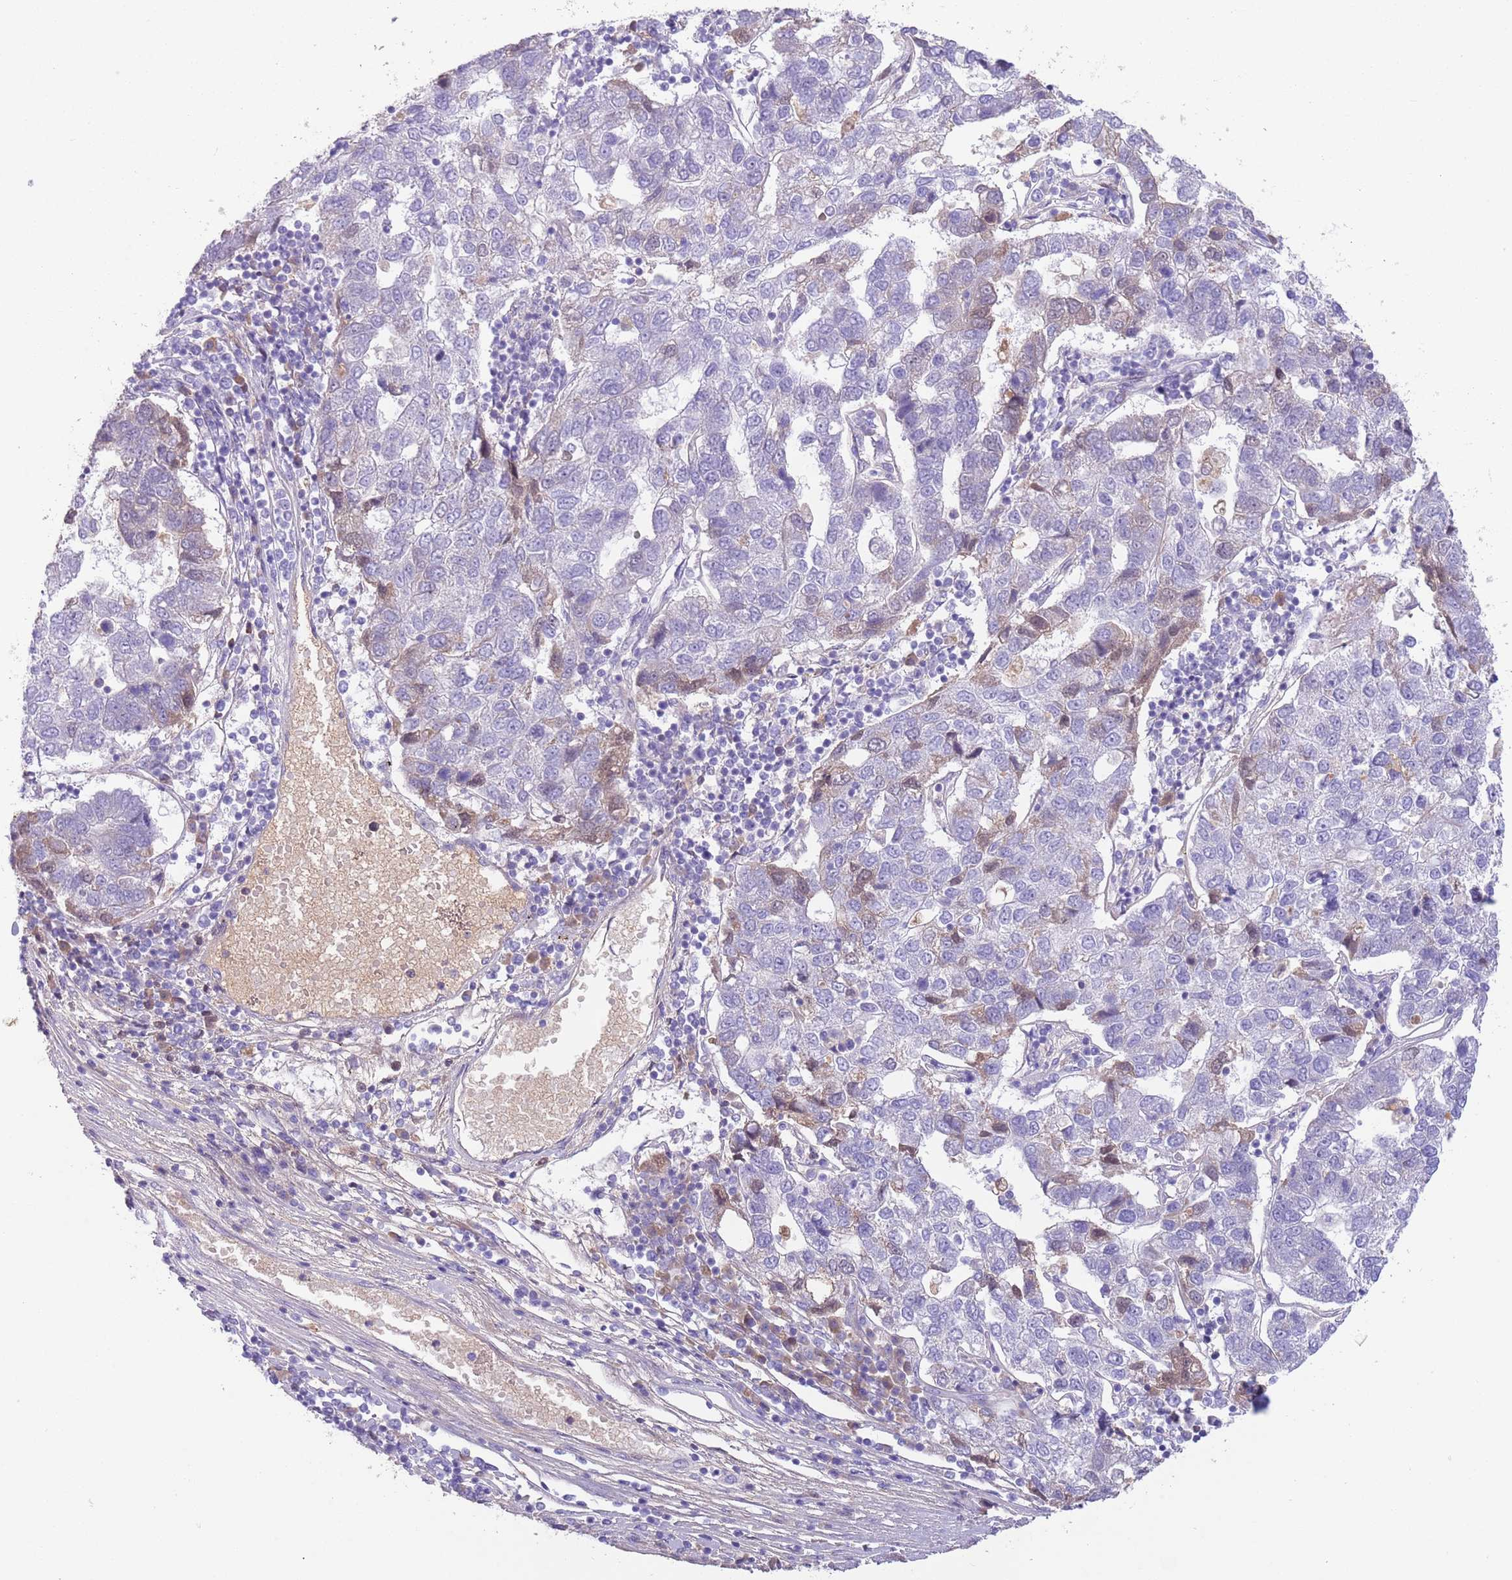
{"staining": {"intensity": "weak", "quantity": "<25%", "location": "cytoplasmic/membranous"}, "tissue": "pancreatic cancer", "cell_type": "Tumor cells", "image_type": "cancer", "snomed": [{"axis": "morphology", "description": "Adenocarcinoma, NOS"}, {"axis": "topography", "description": "Pancreas"}], "caption": "Pancreatic cancer was stained to show a protein in brown. There is no significant staining in tumor cells. The staining was performed using DAB to visualize the protein expression in brown, while the nuclei were stained in blue with hematoxylin (Magnification: 20x).", "gene": "IGFL4", "patient": {"sex": "female", "age": 61}}